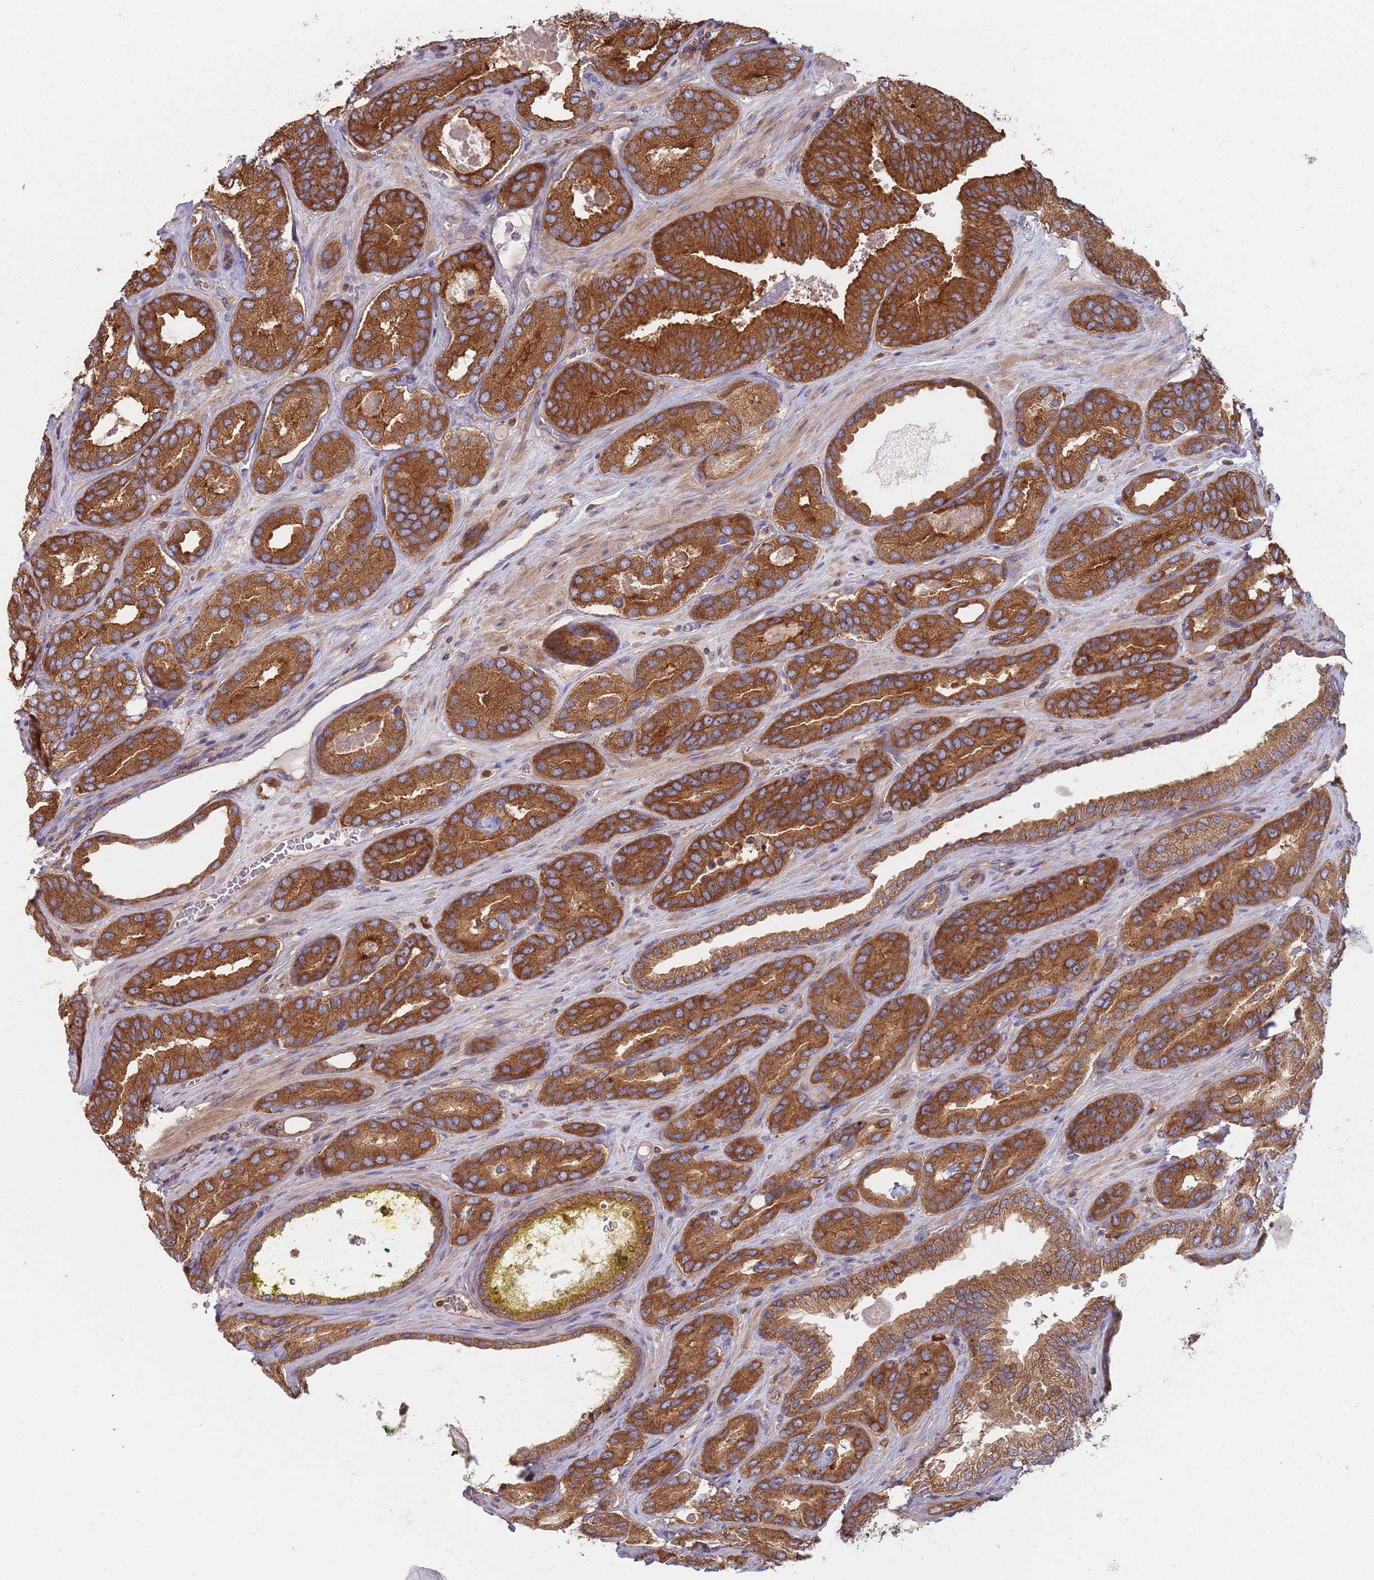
{"staining": {"intensity": "strong", "quantity": ">75%", "location": "cytoplasmic/membranous"}, "tissue": "prostate cancer", "cell_type": "Tumor cells", "image_type": "cancer", "snomed": [{"axis": "morphology", "description": "Adenocarcinoma, High grade"}, {"axis": "topography", "description": "Prostate"}], "caption": "The photomicrograph exhibits a brown stain indicating the presence of a protein in the cytoplasmic/membranous of tumor cells in prostate cancer. (Stains: DAB in brown, nuclei in blue, Microscopy: brightfield microscopy at high magnification).", "gene": "GDI2", "patient": {"sex": "male", "age": 72}}